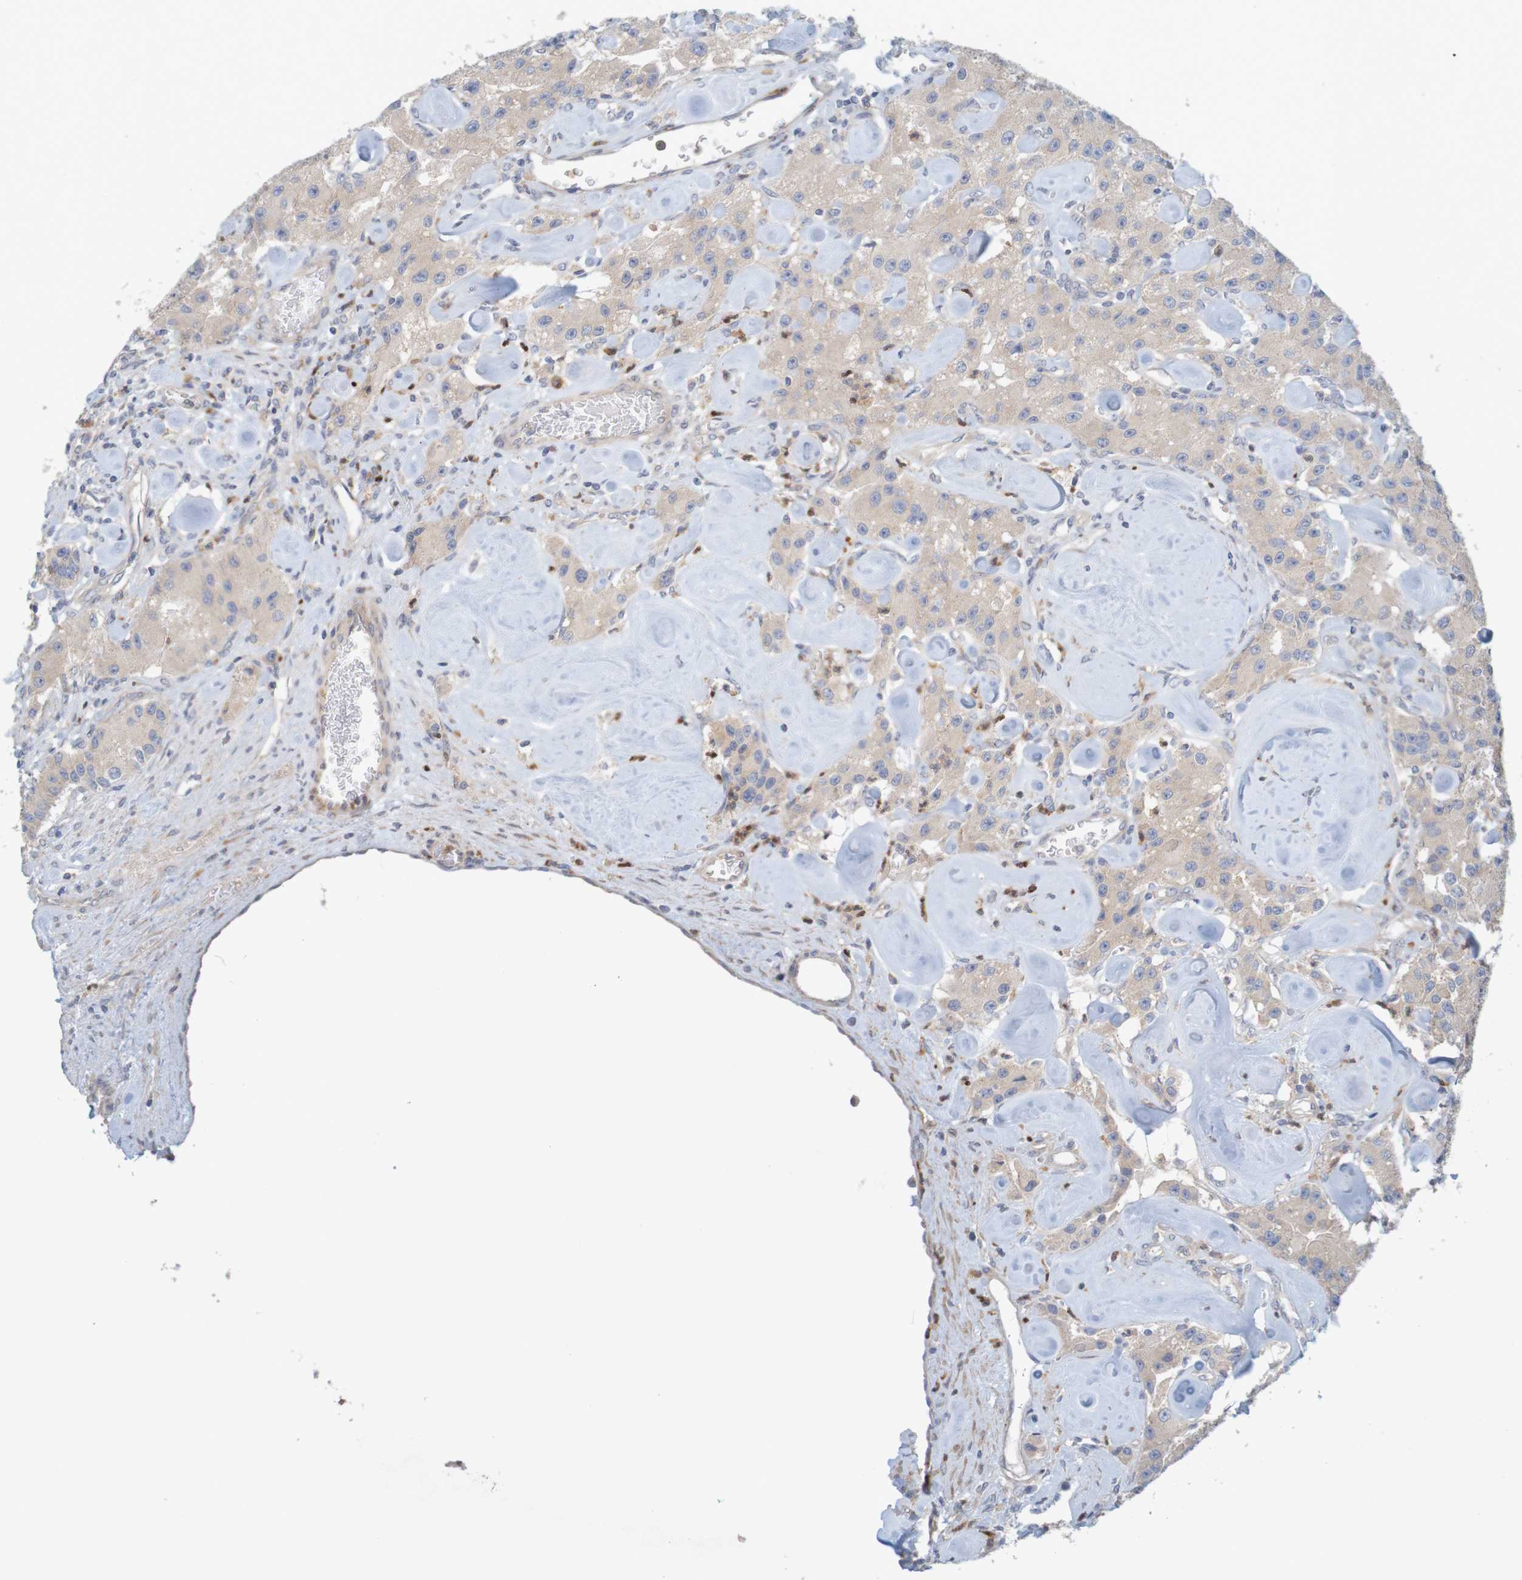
{"staining": {"intensity": "weak", "quantity": ">75%", "location": "cytoplasmic/membranous"}, "tissue": "carcinoid", "cell_type": "Tumor cells", "image_type": "cancer", "snomed": [{"axis": "morphology", "description": "Carcinoid, malignant, NOS"}, {"axis": "topography", "description": "Pancreas"}], "caption": "Carcinoid stained for a protein (brown) reveals weak cytoplasmic/membranous positive staining in about >75% of tumor cells.", "gene": "KRT23", "patient": {"sex": "male", "age": 41}}